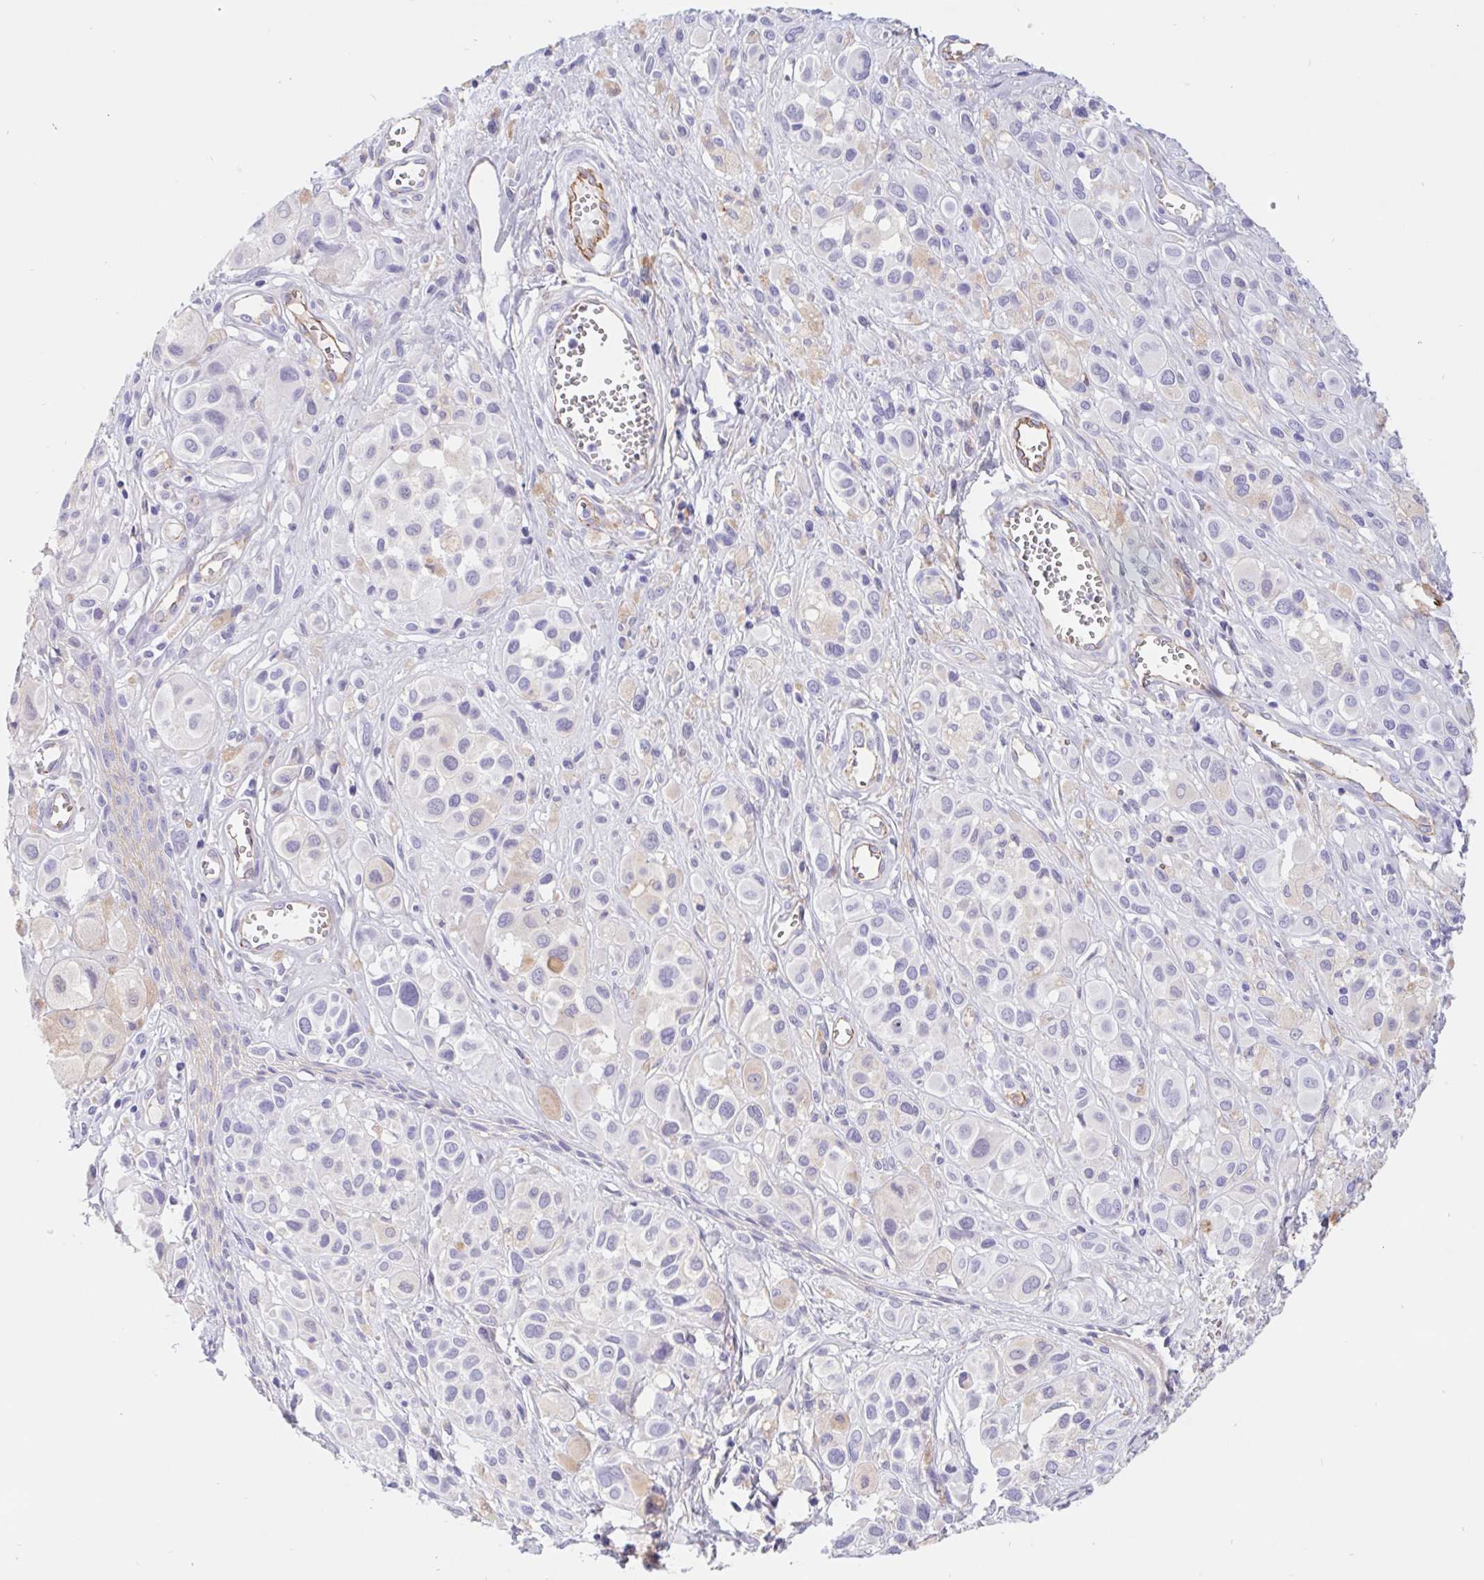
{"staining": {"intensity": "negative", "quantity": "none", "location": "none"}, "tissue": "melanoma", "cell_type": "Tumor cells", "image_type": "cancer", "snomed": [{"axis": "morphology", "description": "Malignant melanoma, NOS"}, {"axis": "topography", "description": "Skin"}], "caption": "Tumor cells show no significant protein positivity in malignant melanoma.", "gene": "LIMCH1", "patient": {"sex": "male", "age": 77}}